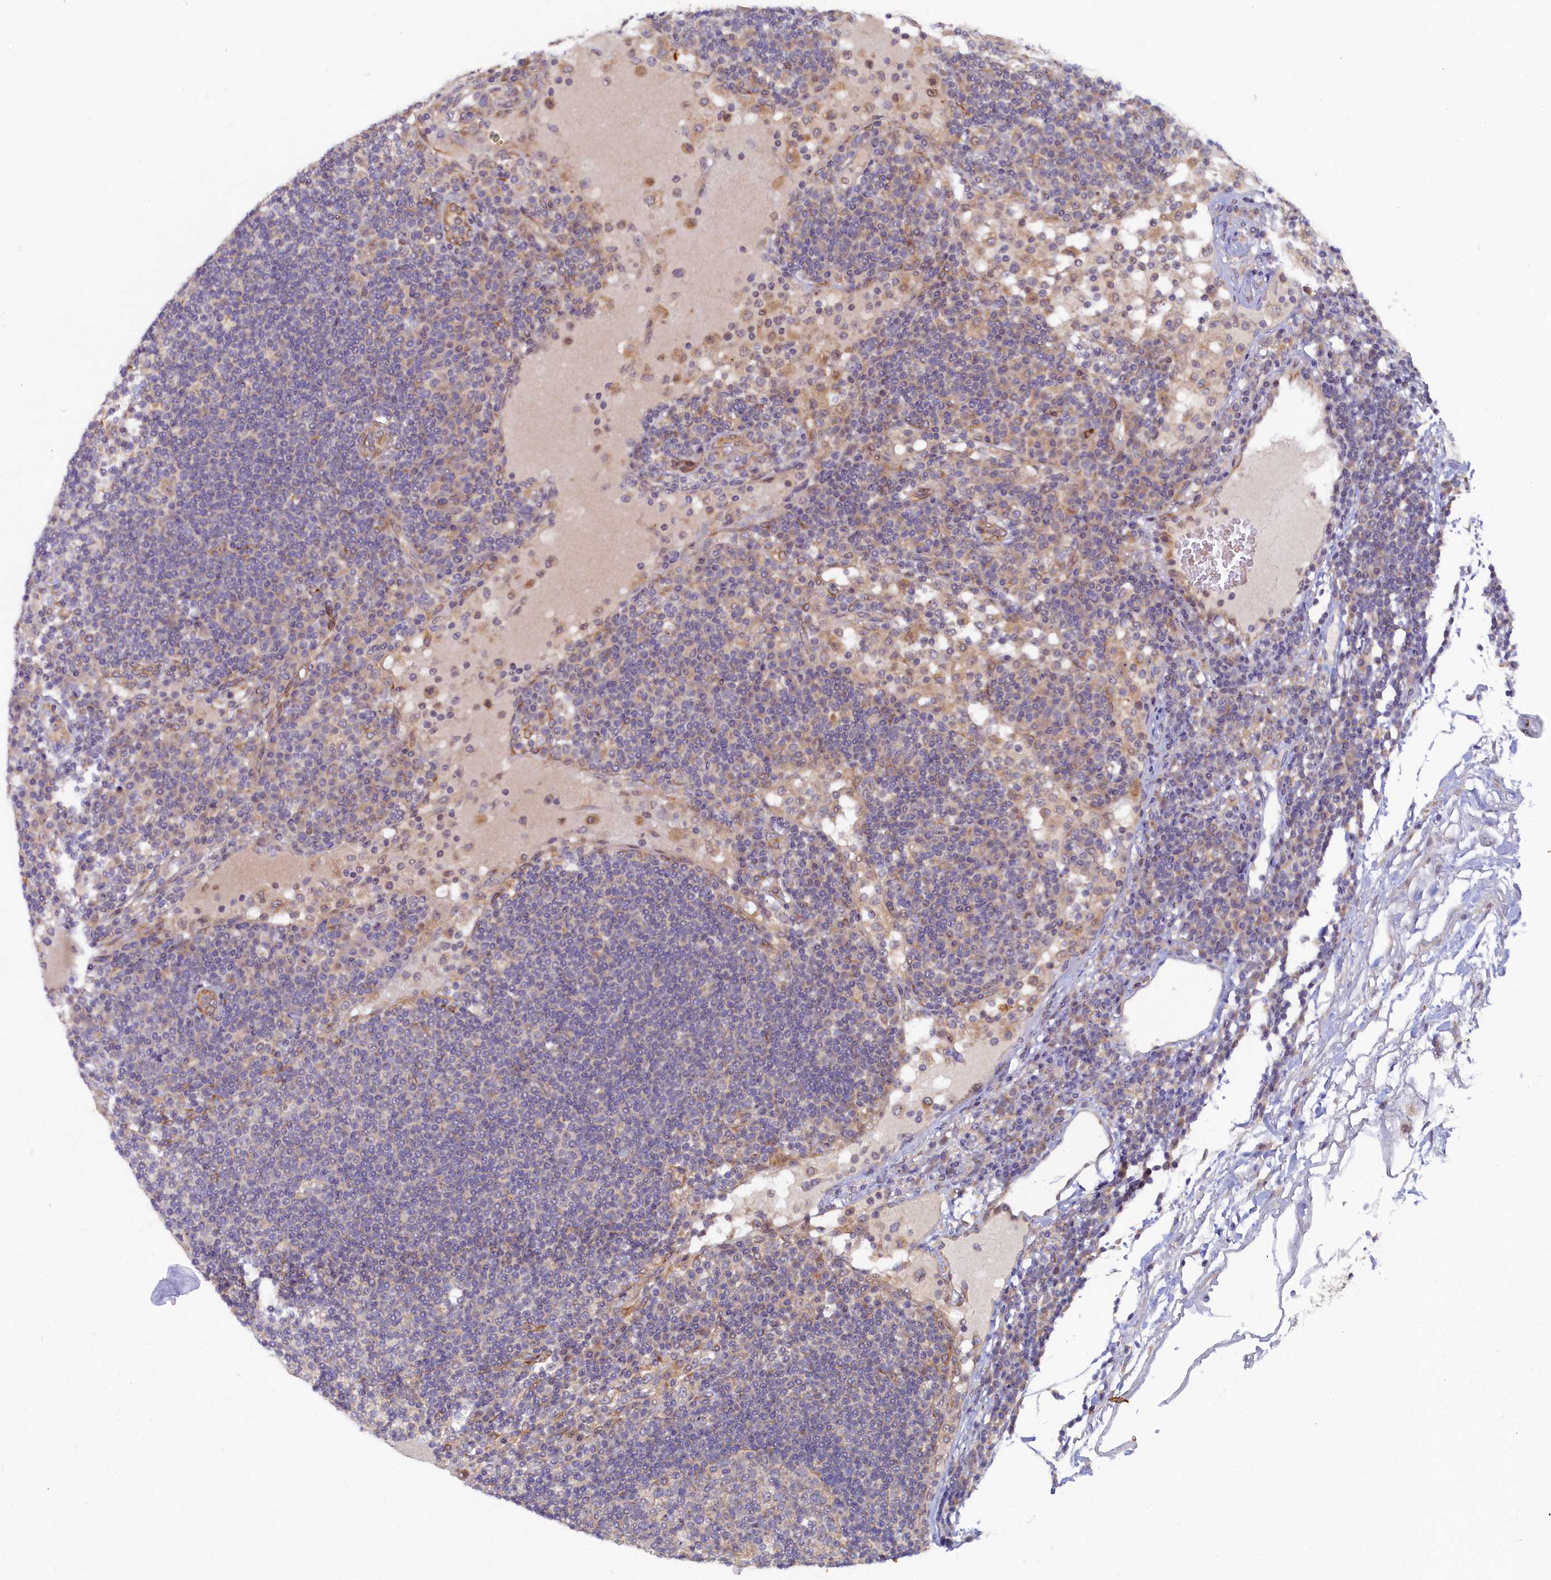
{"staining": {"intensity": "negative", "quantity": "none", "location": "none"}, "tissue": "lymph node", "cell_type": "Germinal center cells", "image_type": "normal", "snomed": [{"axis": "morphology", "description": "Normal tissue, NOS"}, {"axis": "topography", "description": "Lymph node"}], "caption": "IHC micrograph of unremarkable lymph node: lymph node stained with DAB (3,3'-diaminobenzidine) demonstrates no significant protein expression in germinal center cells.", "gene": "CEP20", "patient": {"sex": "female", "age": 53}}